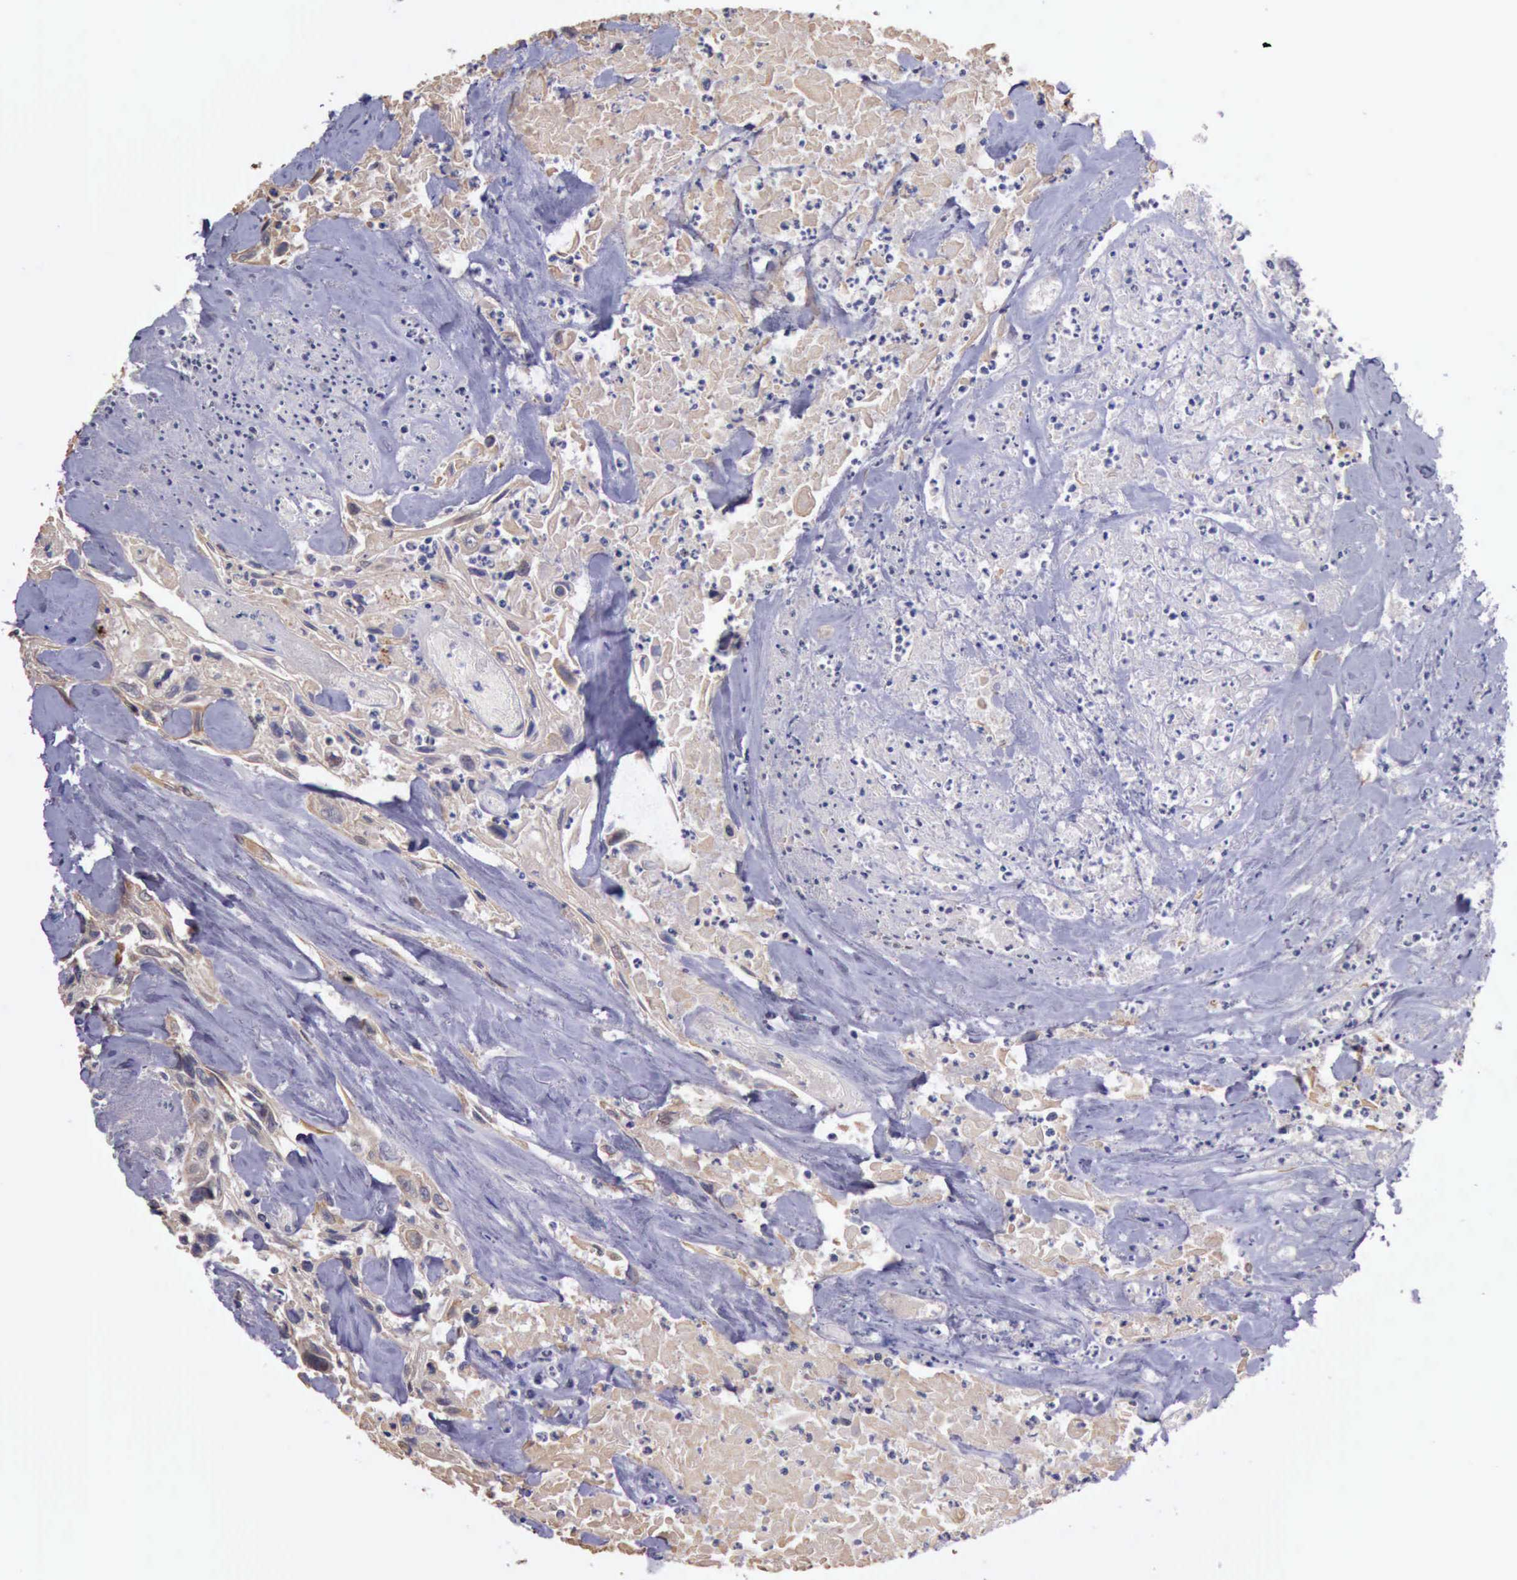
{"staining": {"intensity": "negative", "quantity": "none", "location": "none"}, "tissue": "urothelial cancer", "cell_type": "Tumor cells", "image_type": "cancer", "snomed": [{"axis": "morphology", "description": "Urothelial carcinoma, High grade"}, {"axis": "topography", "description": "Urinary bladder"}], "caption": "Immunohistochemistry (IHC) histopathology image of human urothelial cancer stained for a protein (brown), which exhibits no positivity in tumor cells.", "gene": "RAB39B", "patient": {"sex": "female", "age": 84}}